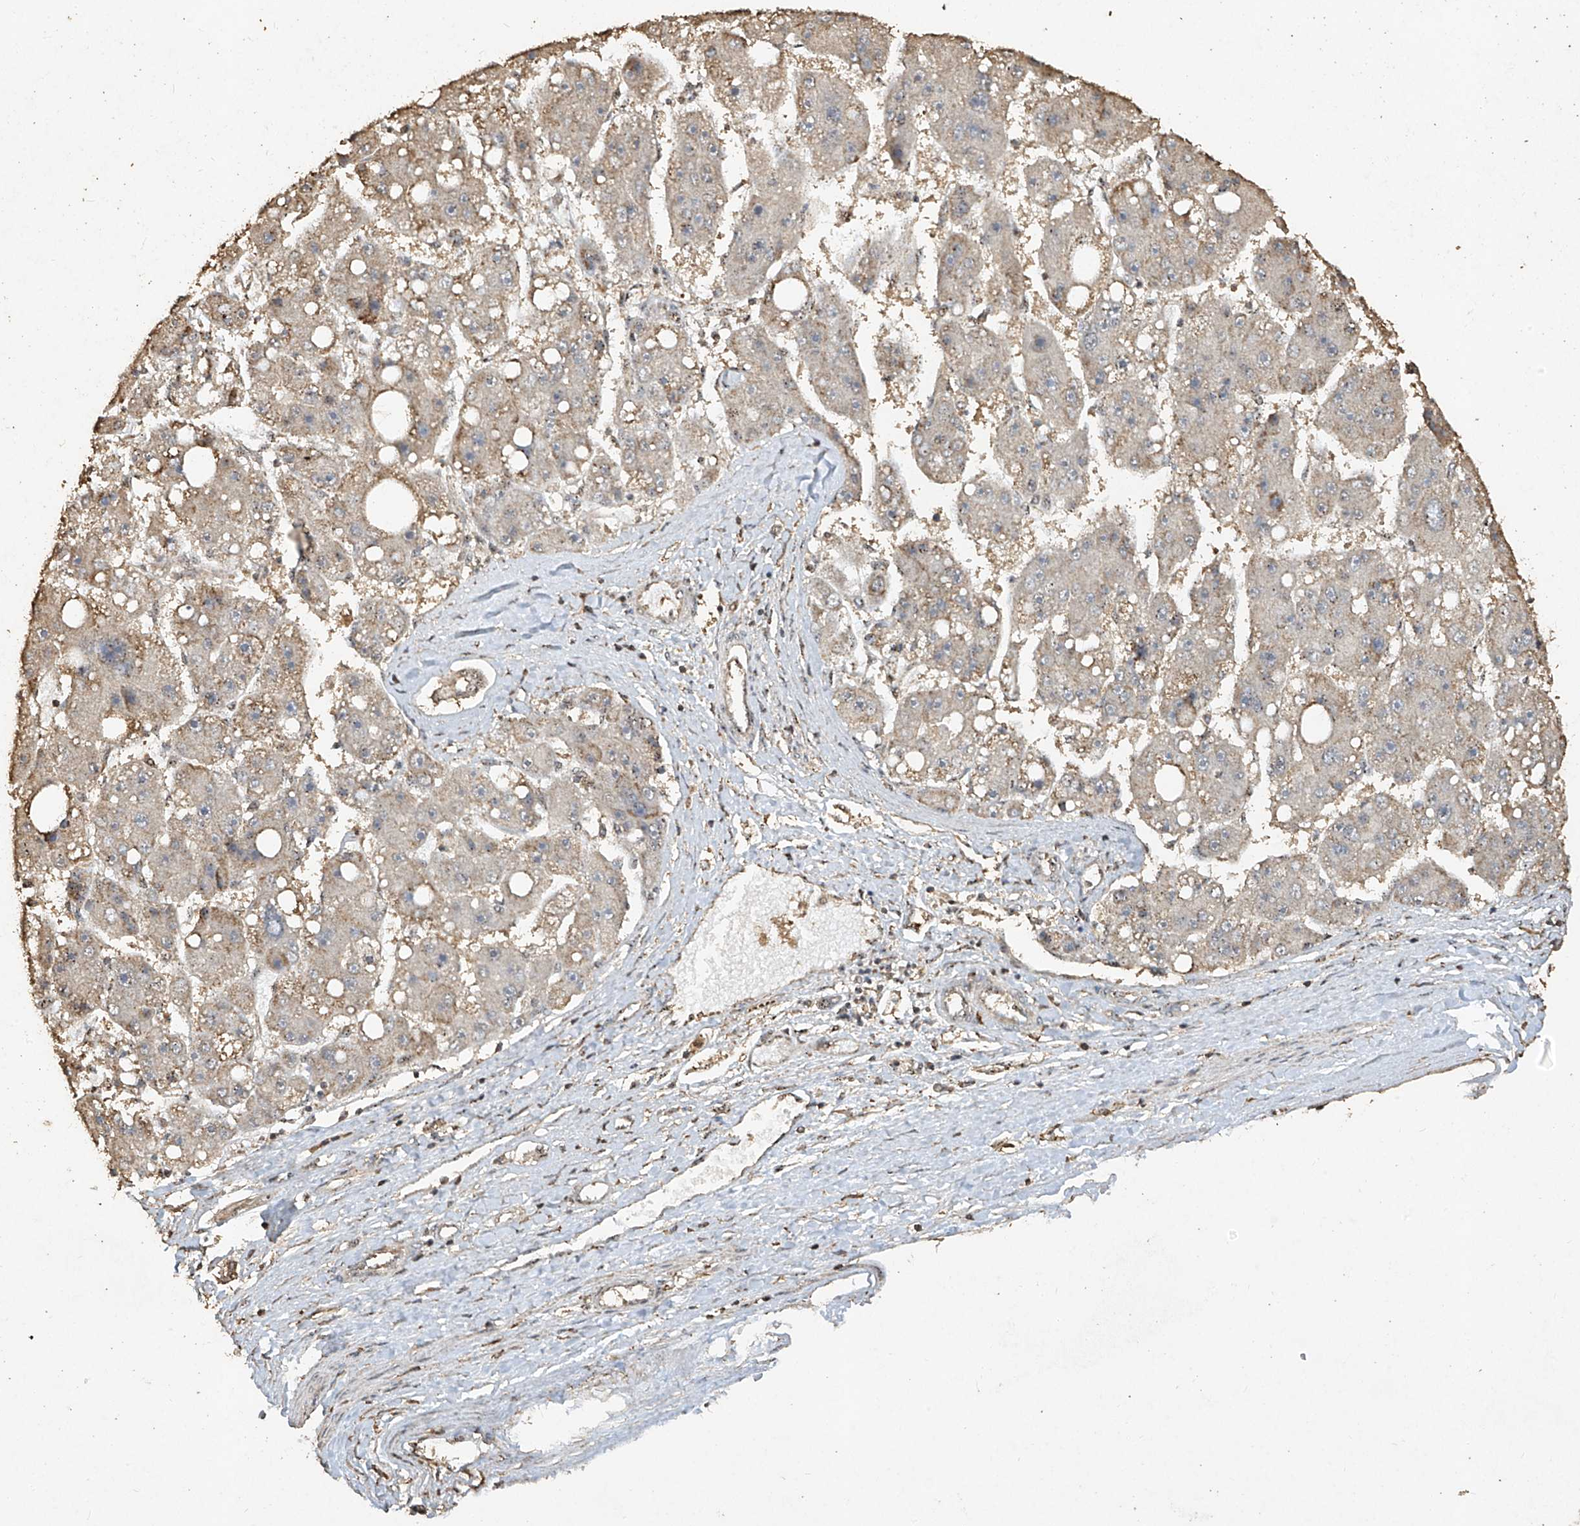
{"staining": {"intensity": "negative", "quantity": "none", "location": "none"}, "tissue": "liver cancer", "cell_type": "Tumor cells", "image_type": "cancer", "snomed": [{"axis": "morphology", "description": "Carcinoma, Hepatocellular, NOS"}, {"axis": "topography", "description": "Liver"}], "caption": "IHC of human liver cancer reveals no staining in tumor cells. Nuclei are stained in blue.", "gene": "ERBB3", "patient": {"sex": "female", "age": 61}}